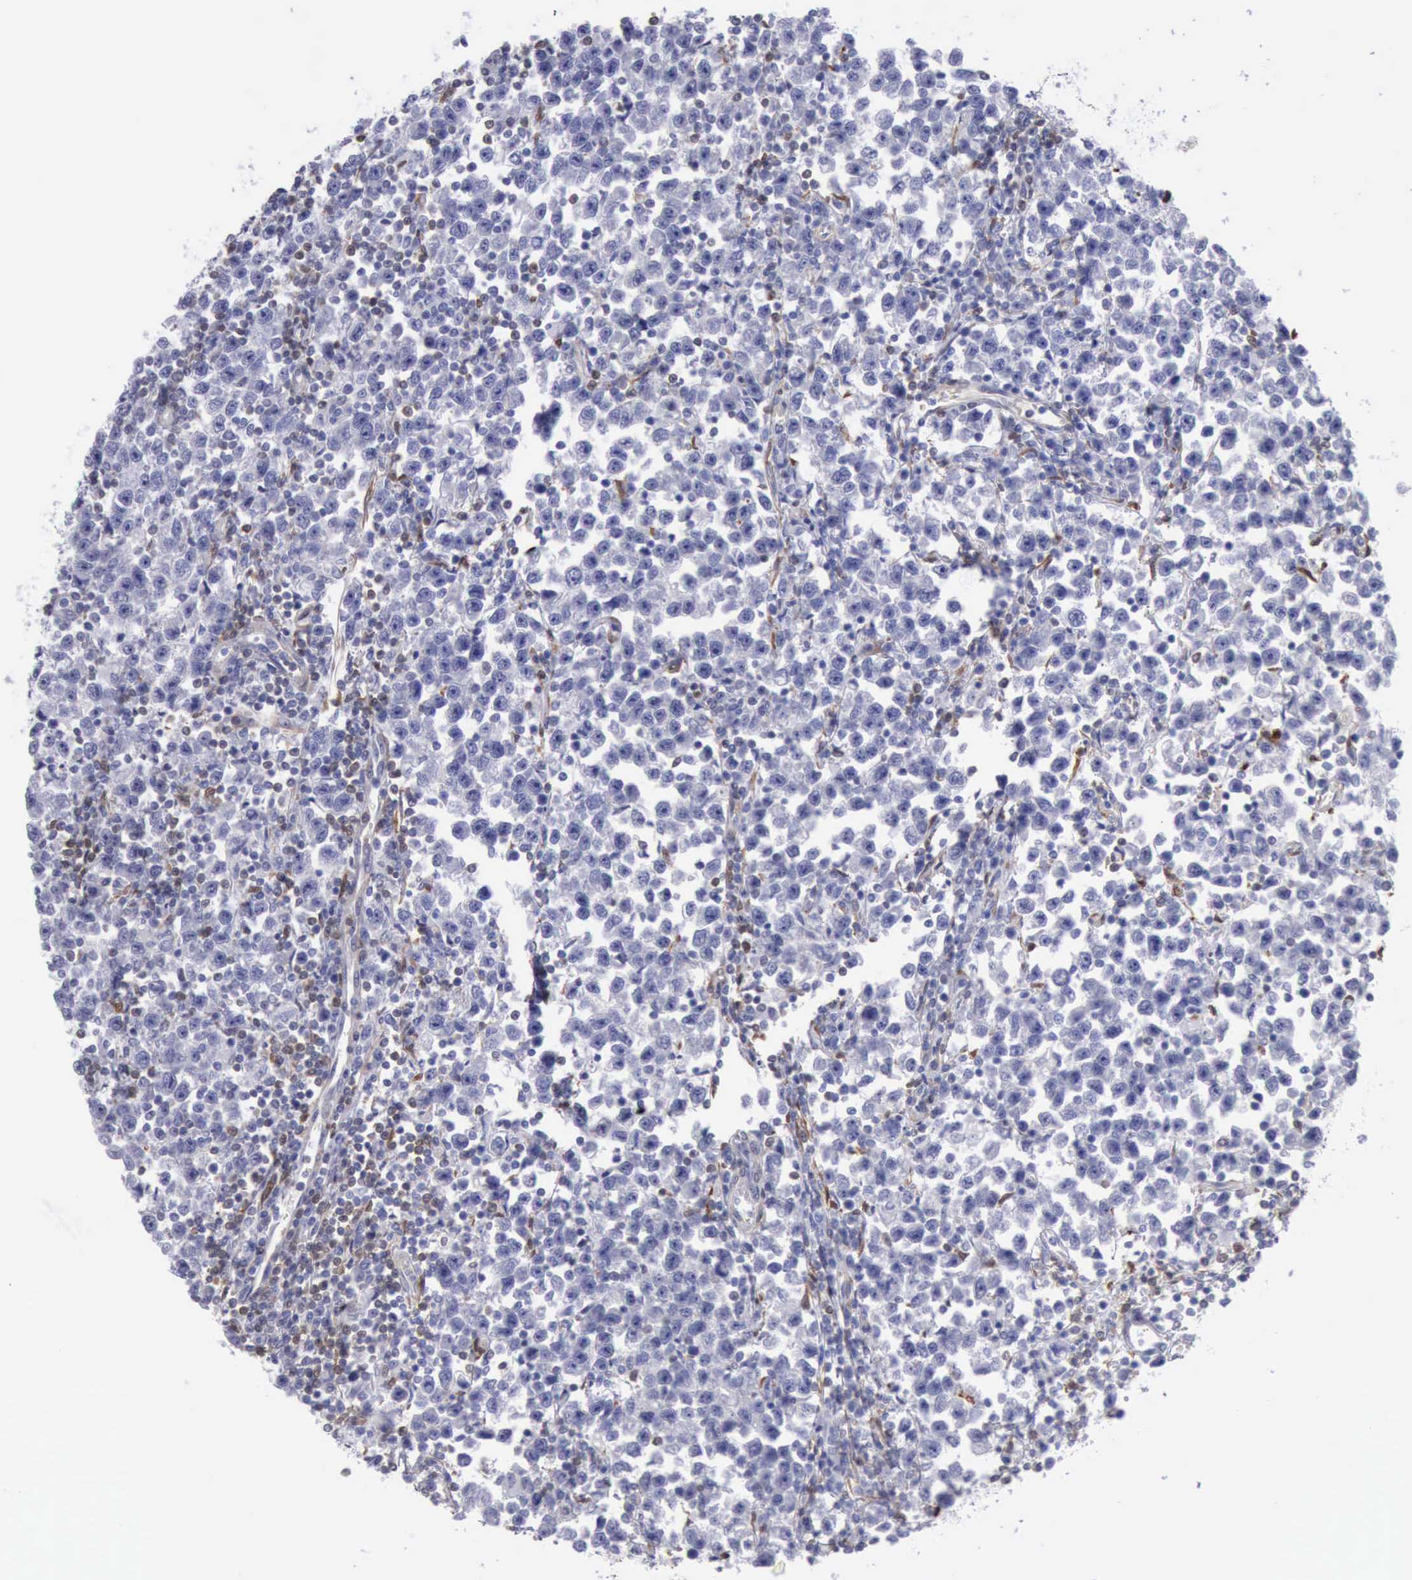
{"staining": {"intensity": "negative", "quantity": "none", "location": "none"}, "tissue": "testis cancer", "cell_type": "Tumor cells", "image_type": "cancer", "snomed": [{"axis": "morphology", "description": "Seminoma, NOS"}, {"axis": "topography", "description": "Testis"}], "caption": "Immunohistochemistry image of neoplastic tissue: human testis cancer stained with DAB (3,3'-diaminobenzidine) exhibits no significant protein staining in tumor cells.", "gene": "FHL1", "patient": {"sex": "male", "age": 43}}